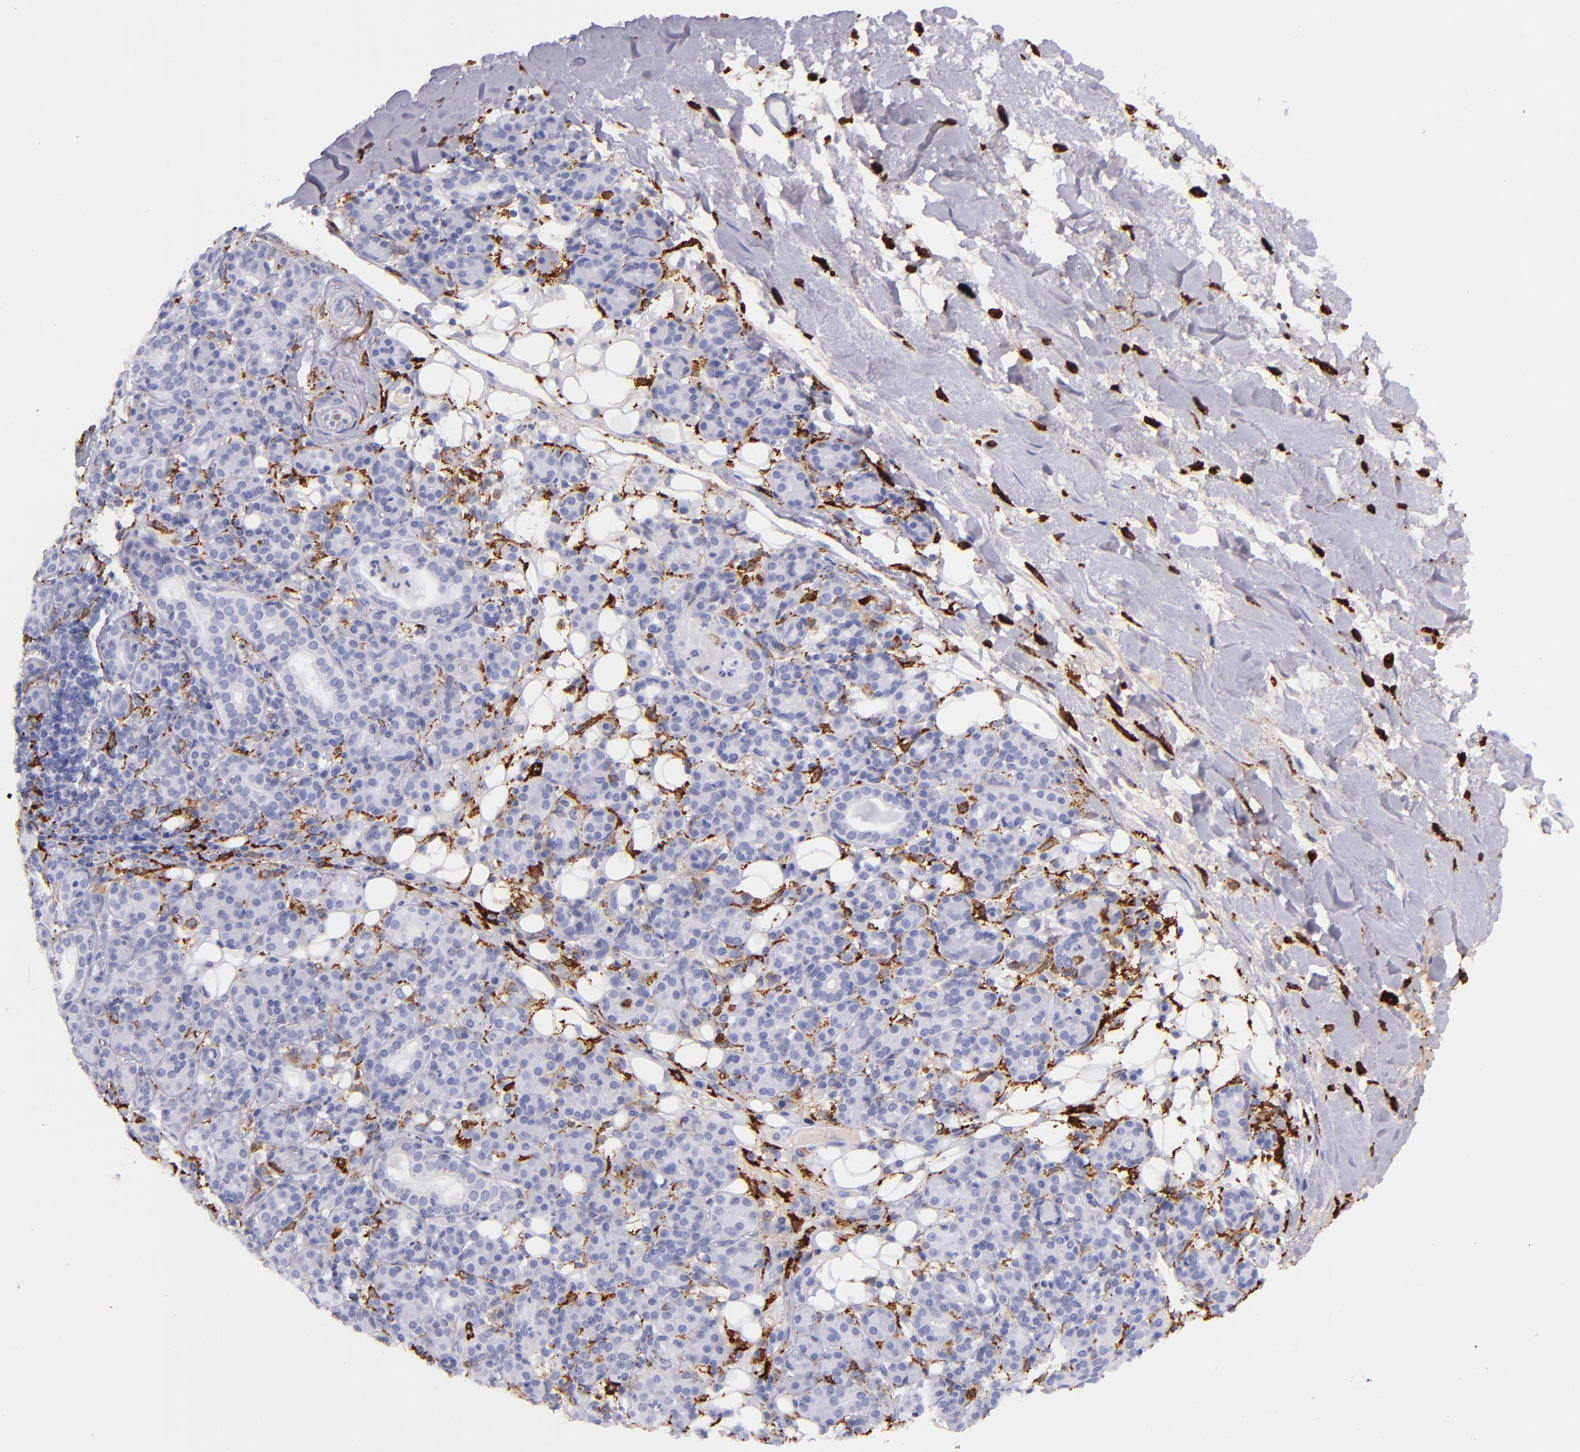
{"staining": {"intensity": "negative", "quantity": "none", "location": "none"}, "tissue": "skin cancer", "cell_type": "Tumor cells", "image_type": "cancer", "snomed": [{"axis": "morphology", "description": "Squamous cell carcinoma, NOS"}, {"axis": "topography", "description": "Skin"}], "caption": "Squamous cell carcinoma (skin) stained for a protein using immunohistochemistry exhibits no staining tumor cells.", "gene": "CD163", "patient": {"sex": "male", "age": 84}}